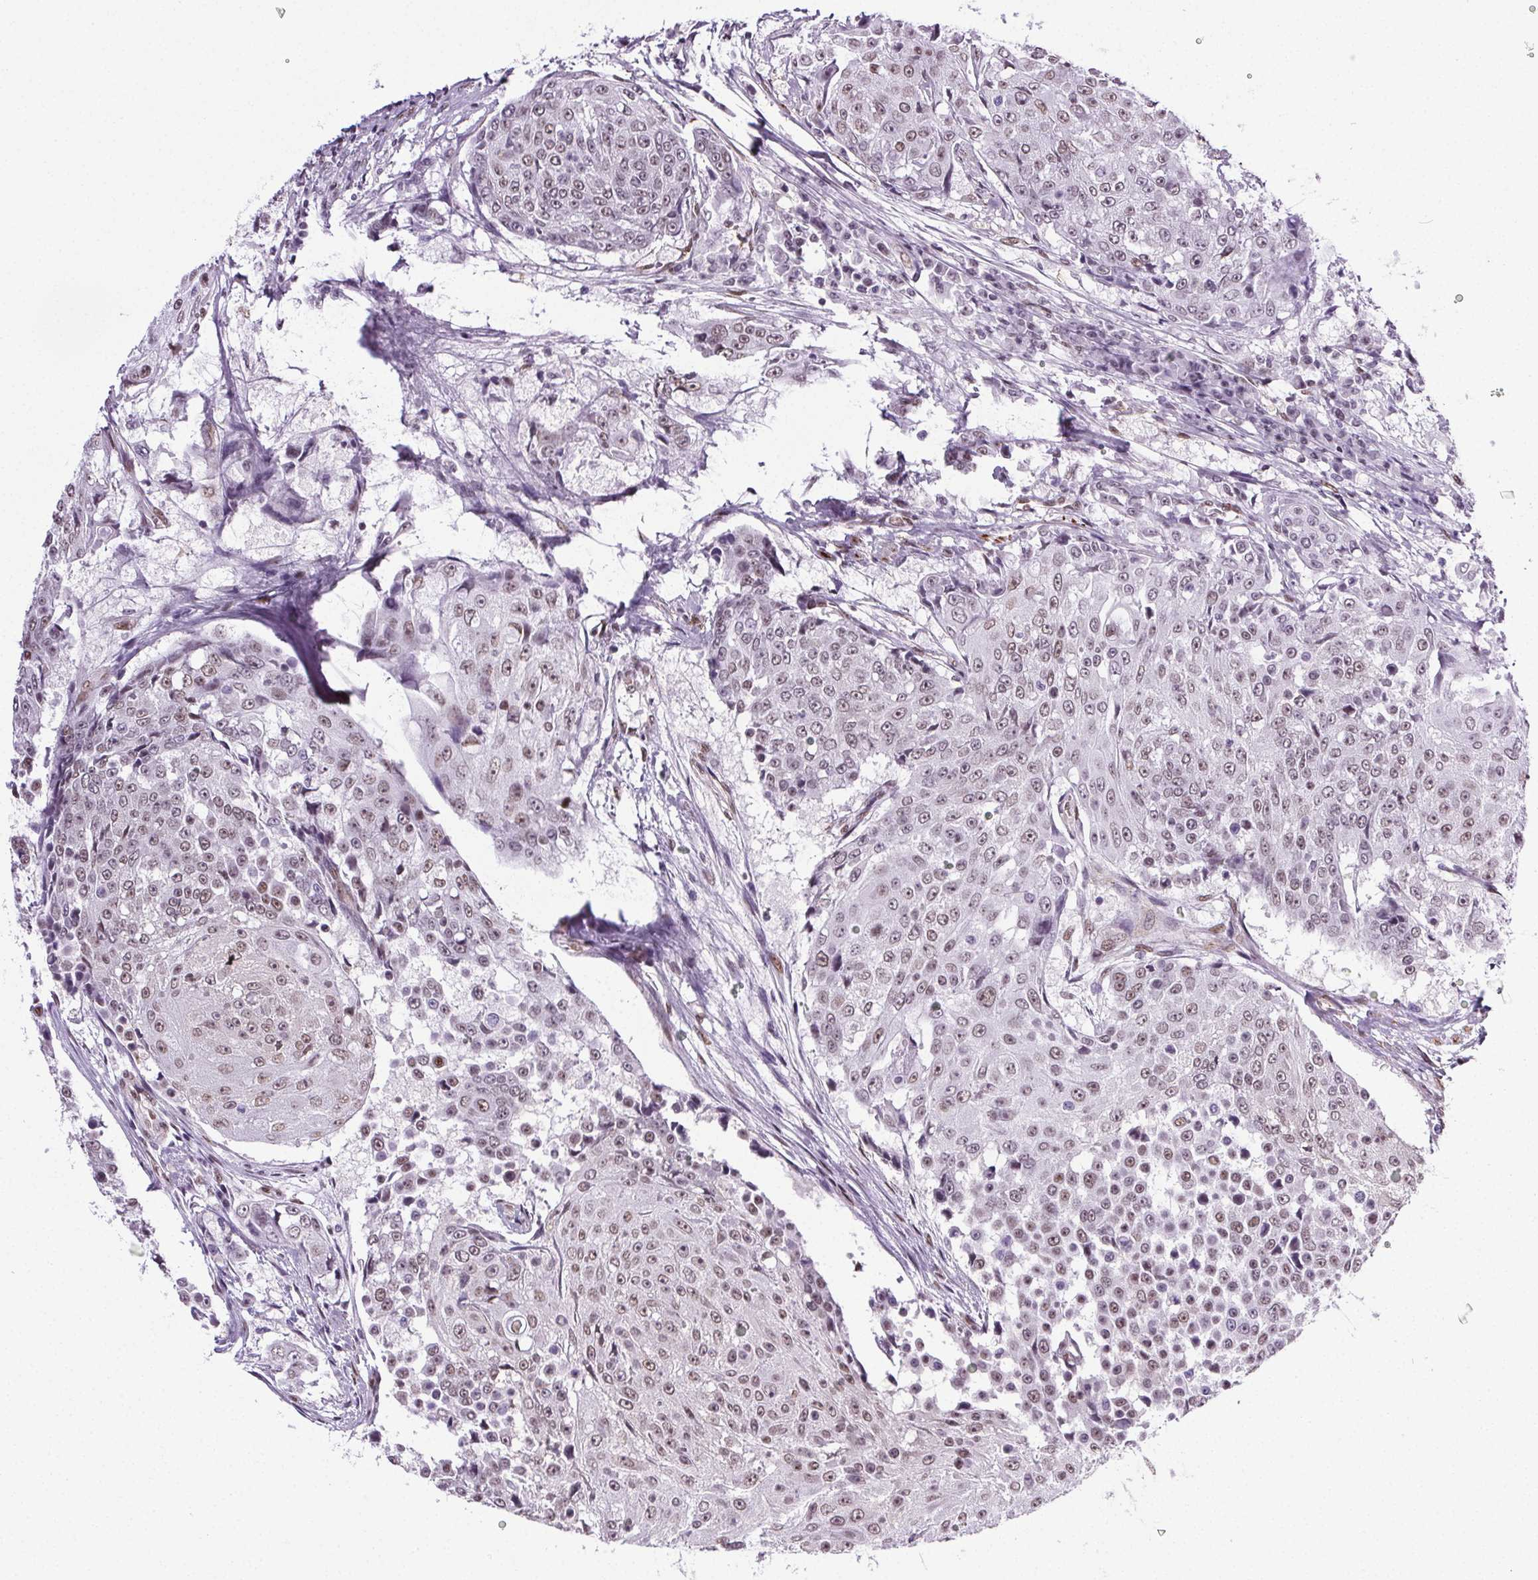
{"staining": {"intensity": "weak", "quantity": ">75%", "location": "nuclear"}, "tissue": "urothelial cancer", "cell_type": "Tumor cells", "image_type": "cancer", "snomed": [{"axis": "morphology", "description": "Urothelial carcinoma, High grade"}, {"axis": "topography", "description": "Urinary bladder"}], "caption": "This is an image of IHC staining of high-grade urothelial carcinoma, which shows weak expression in the nuclear of tumor cells.", "gene": "GP6", "patient": {"sex": "female", "age": 63}}